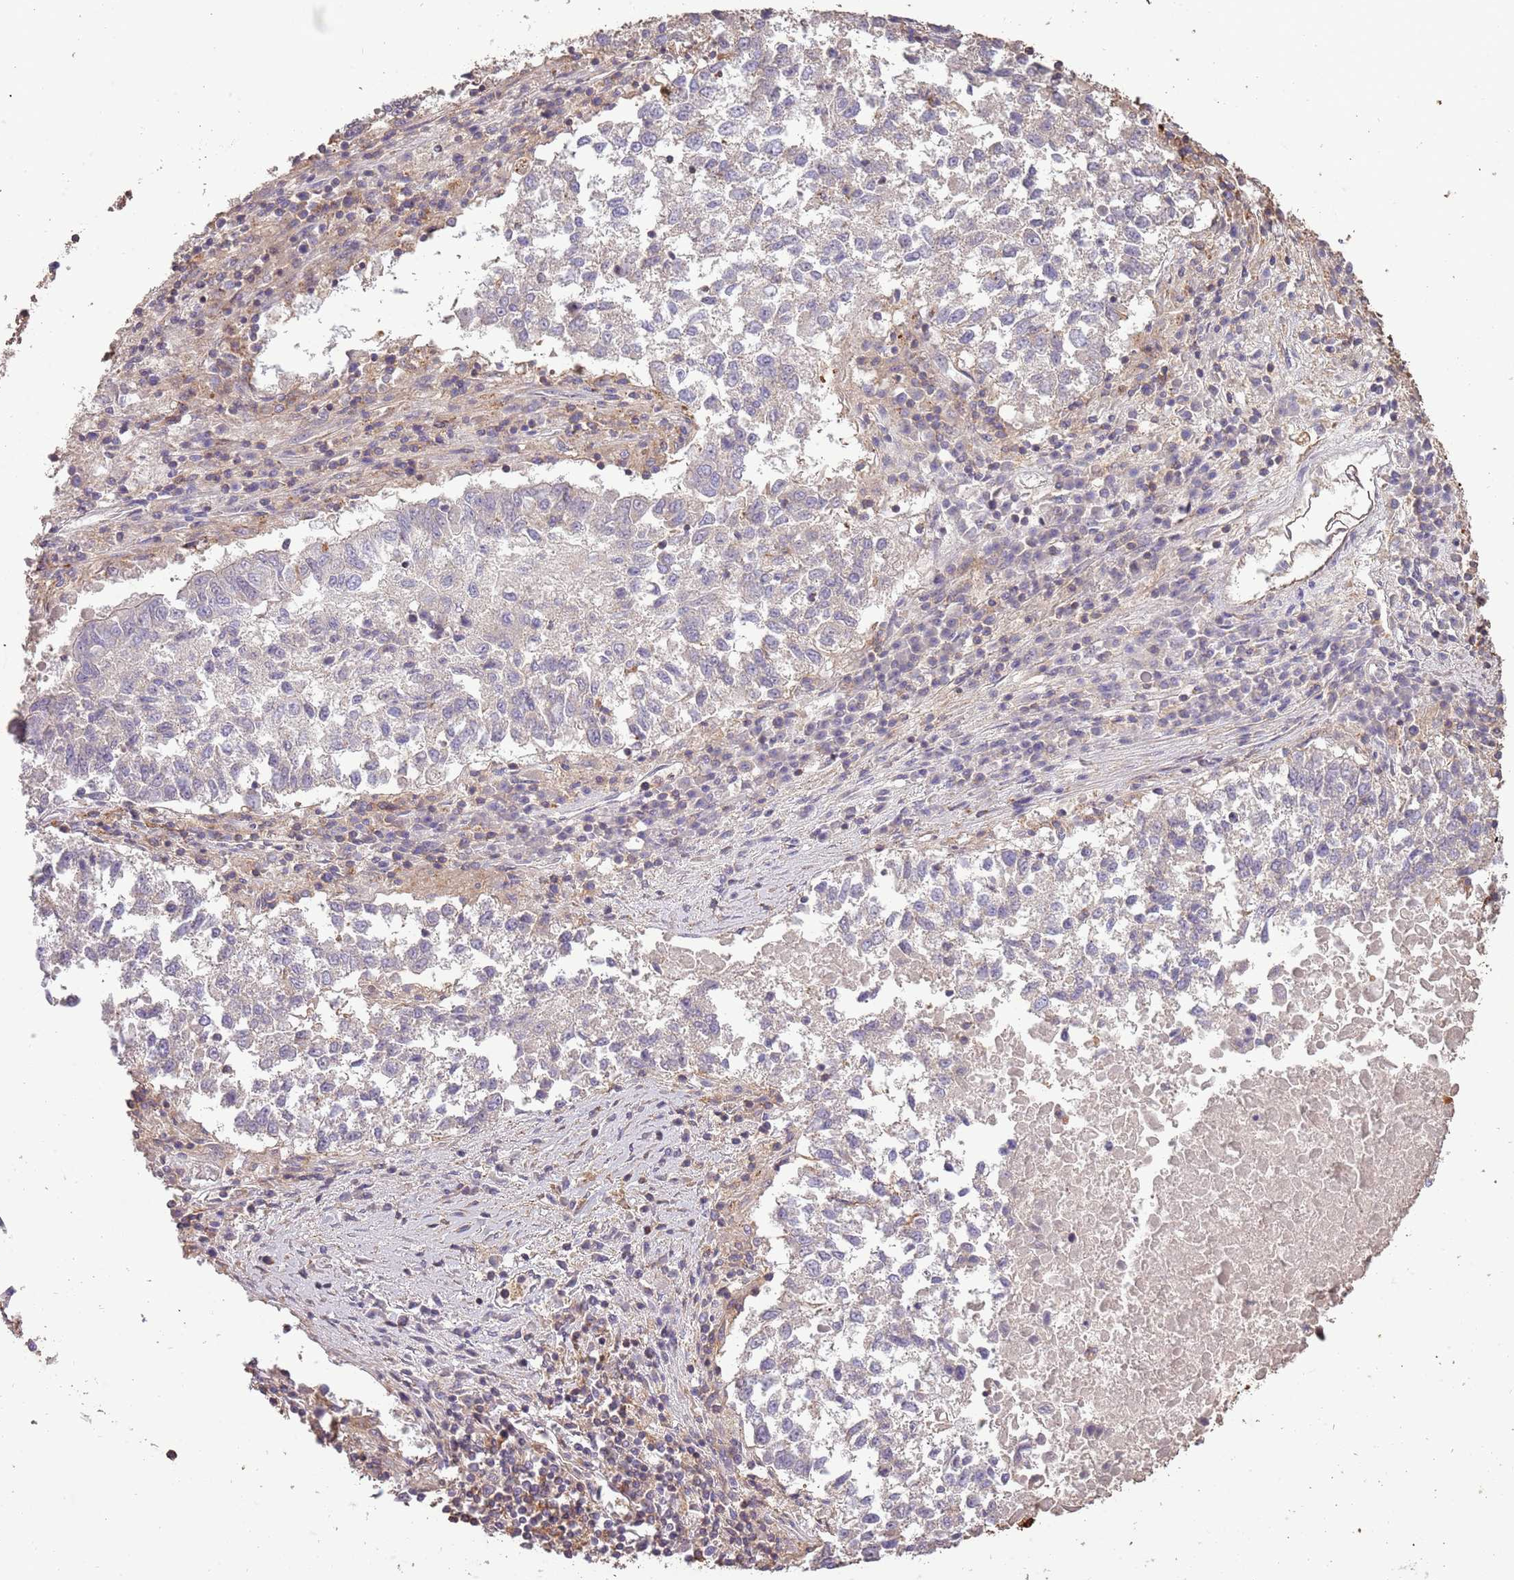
{"staining": {"intensity": "negative", "quantity": "none", "location": "none"}, "tissue": "lung cancer", "cell_type": "Tumor cells", "image_type": "cancer", "snomed": [{"axis": "morphology", "description": "Squamous cell carcinoma, NOS"}, {"axis": "topography", "description": "Lung"}], "caption": "Tumor cells show no significant positivity in lung squamous cell carcinoma.", "gene": "FECH", "patient": {"sex": "male", "age": 73}}